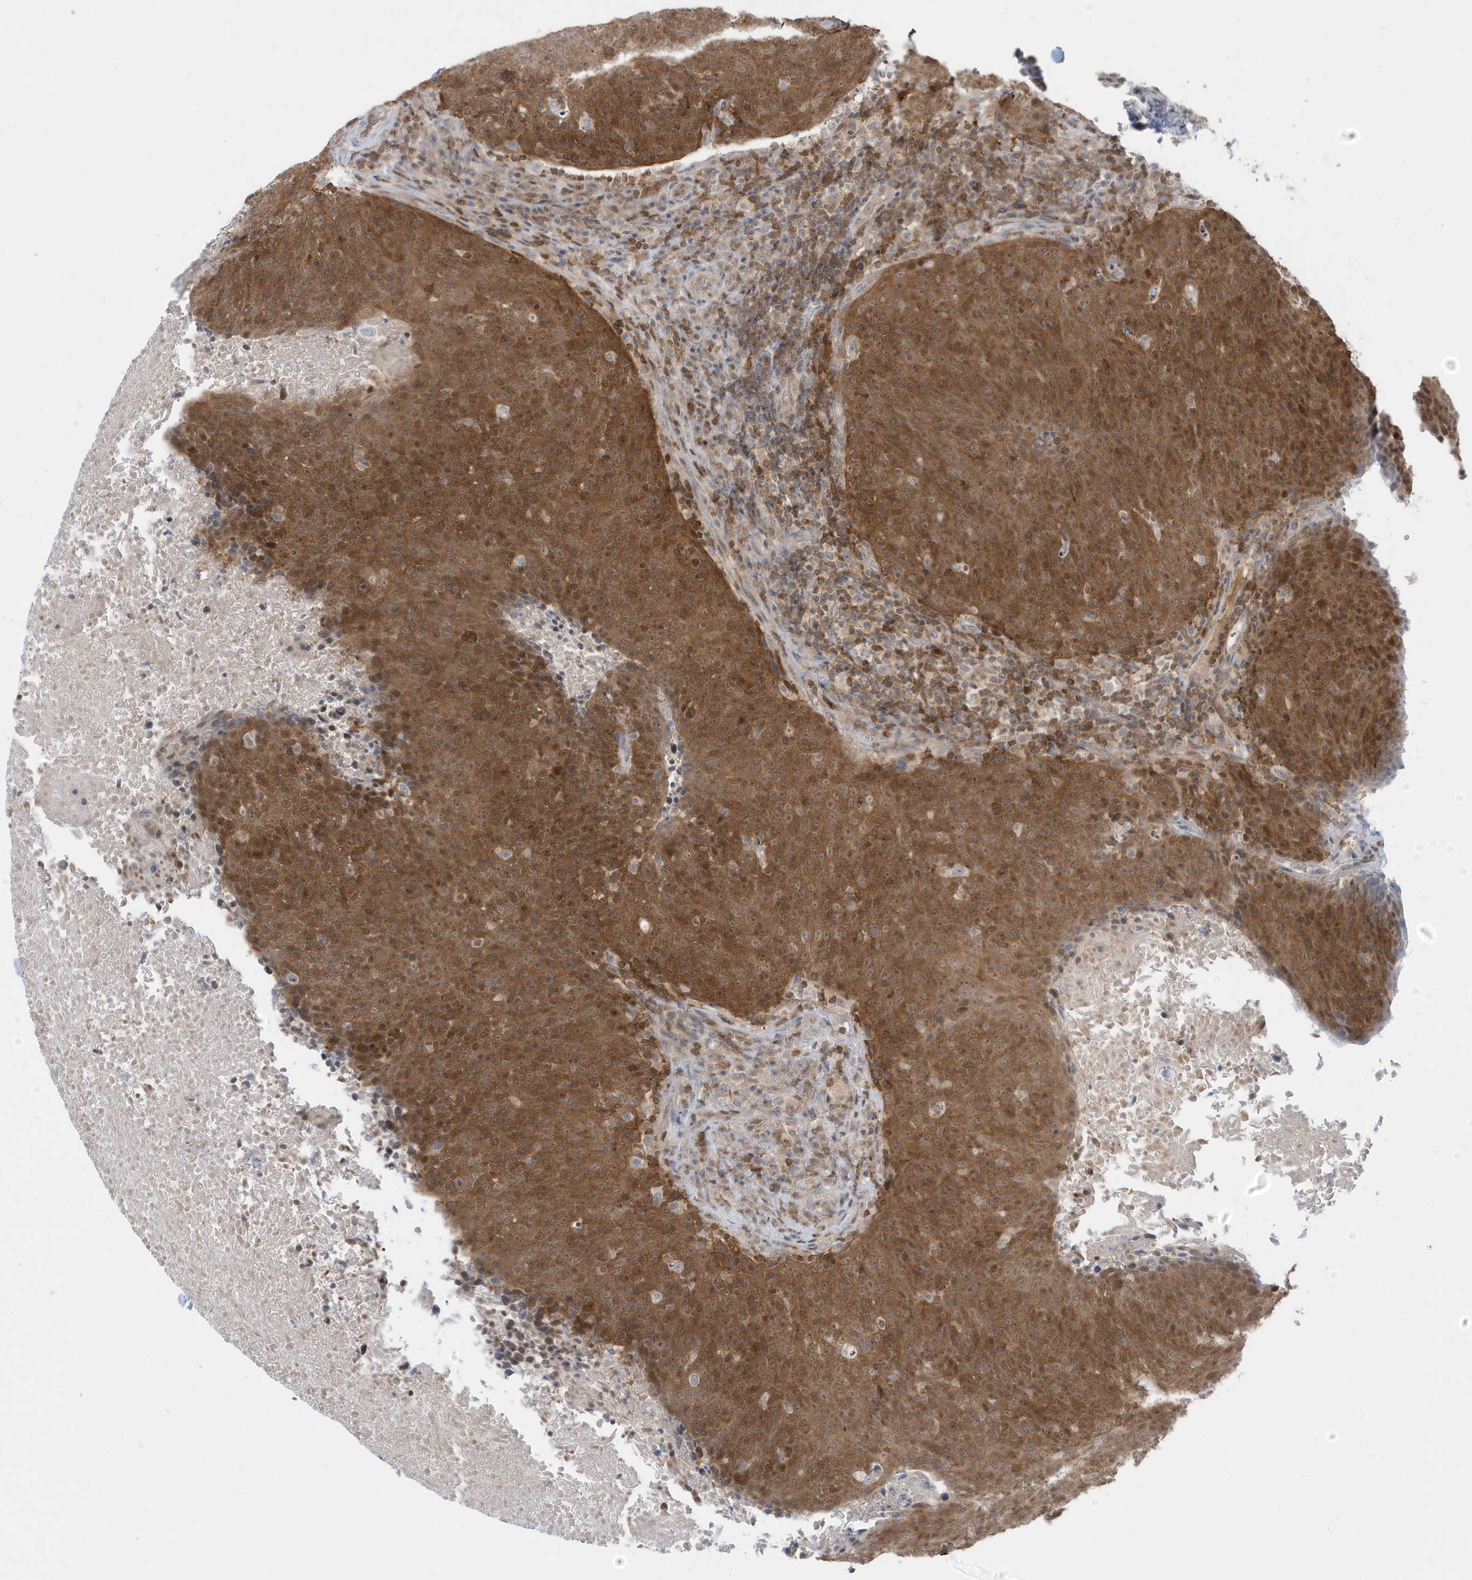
{"staining": {"intensity": "moderate", "quantity": ">75%", "location": "cytoplasmic/membranous,nuclear"}, "tissue": "head and neck cancer", "cell_type": "Tumor cells", "image_type": "cancer", "snomed": [{"axis": "morphology", "description": "Squamous cell carcinoma, NOS"}, {"axis": "morphology", "description": "Squamous cell carcinoma, metastatic, NOS"}, {"axis": "topography", "description": "Lymph node"}, {"axis": "topography", "description": "Head-Neck"}], "caption": "Head and neck cancer stained for a protein displays moderate cytoplasmic/membranous and nuclear positivity in tumor cells.", "gene": "OGA", "patient": {"sex": "male", "age": 62}}